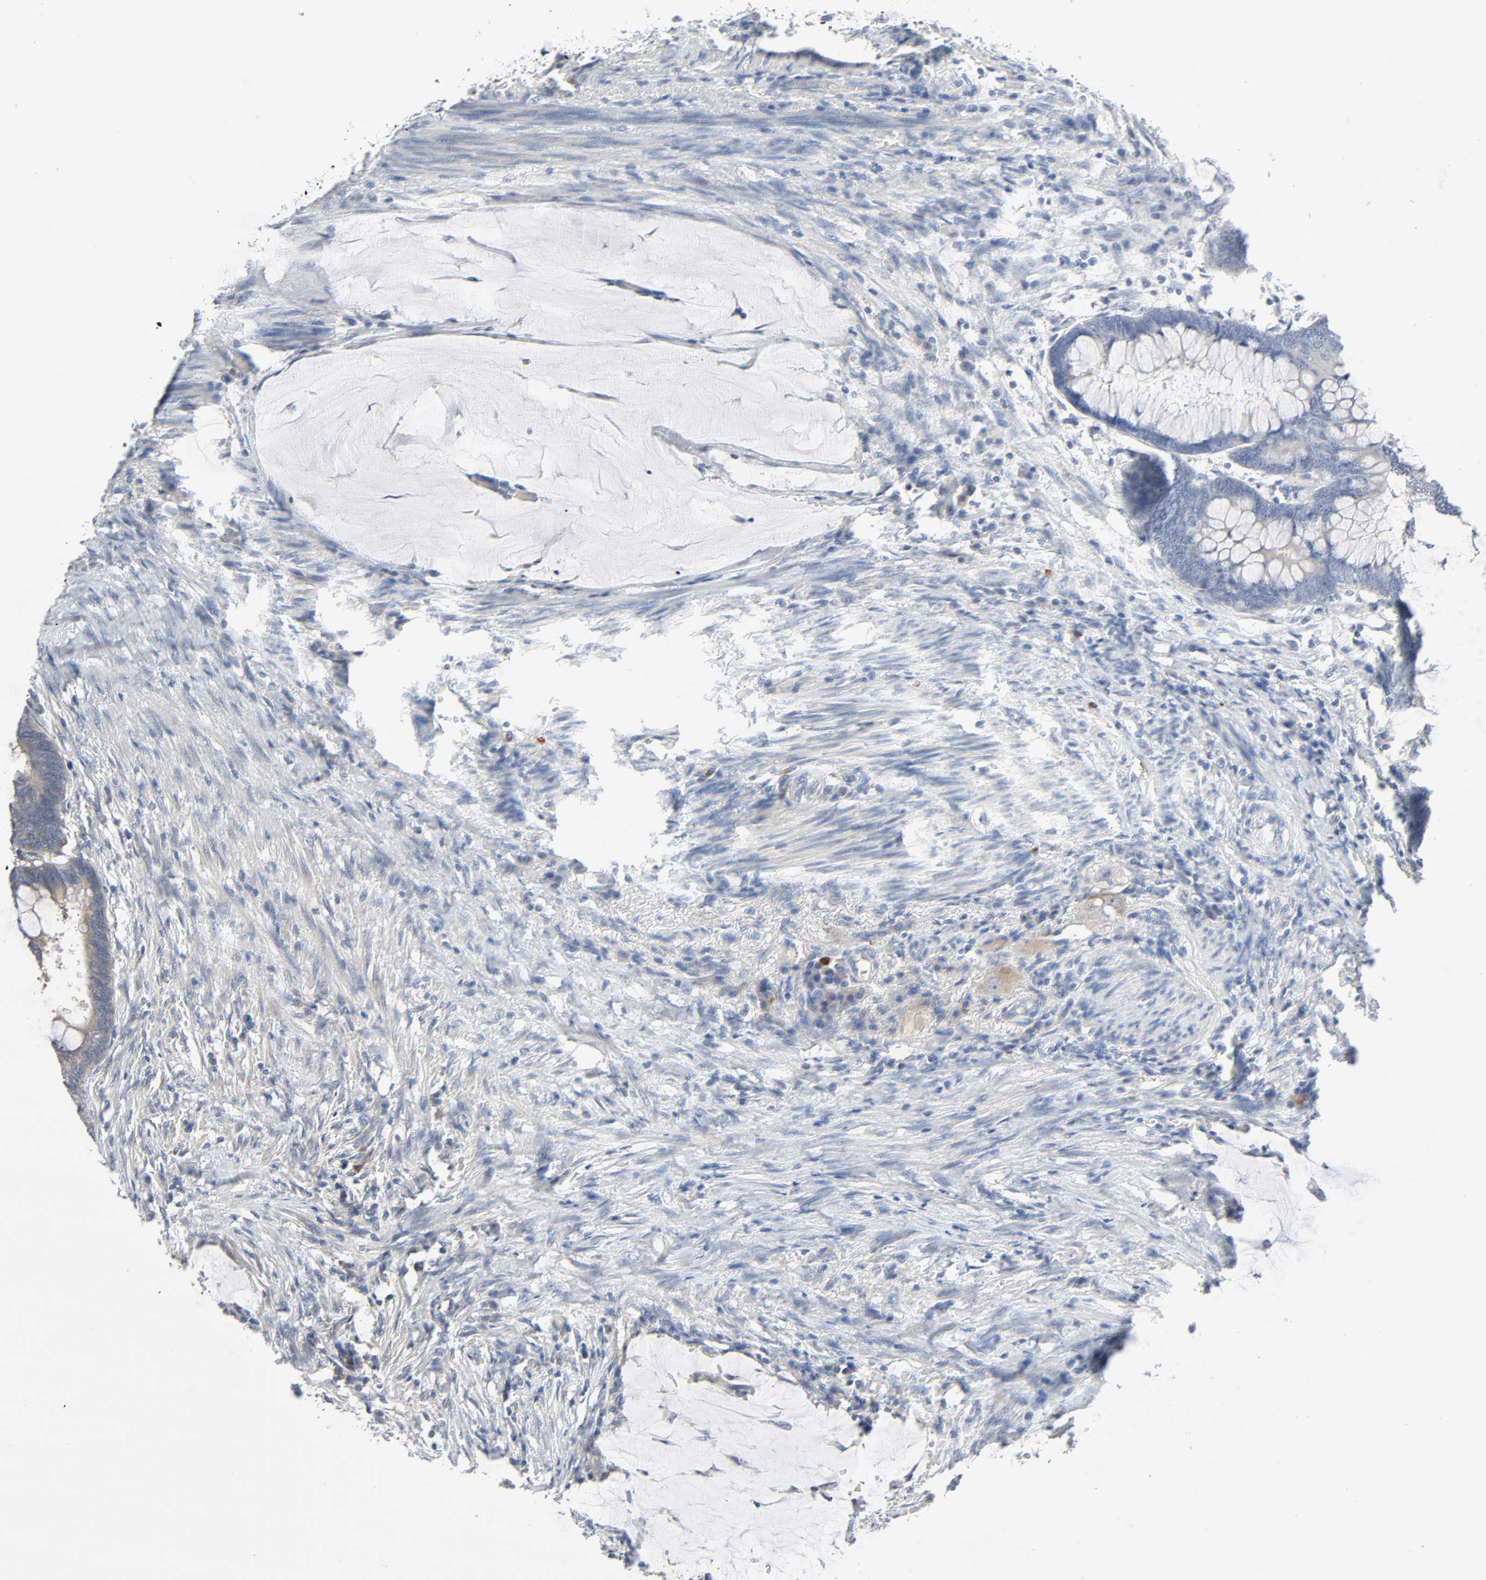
{"staining": {"intensity": "weak", "quantity": ">75%", "location": "cytoplasmic/membranous"}, "tissue": "colorectal cancer", "cell_type": "Tumor cells", "image_type": "cancer", "snomed": [{"axis": "morphology", "description": "Normal tissue, NOS"}, {"axis": "morphology", "description": "Adenocarcinoma, NOS"}, {"axis": "topography", "description": "Rectum"}, {"axis": "topography", "description": "Peripheral nerve tissue"}], "caption": "Immunohistochemistry (IHC) of colorectal adenocarcinoma reveals low levels of weak cytoplasmic/membranous staining in about >75% of tumor cells. (DAB IHC with brightfield microscopy, high magnification).", "gene": "PPP2R1B", "patient": {"sex": "male", "age": 92}}